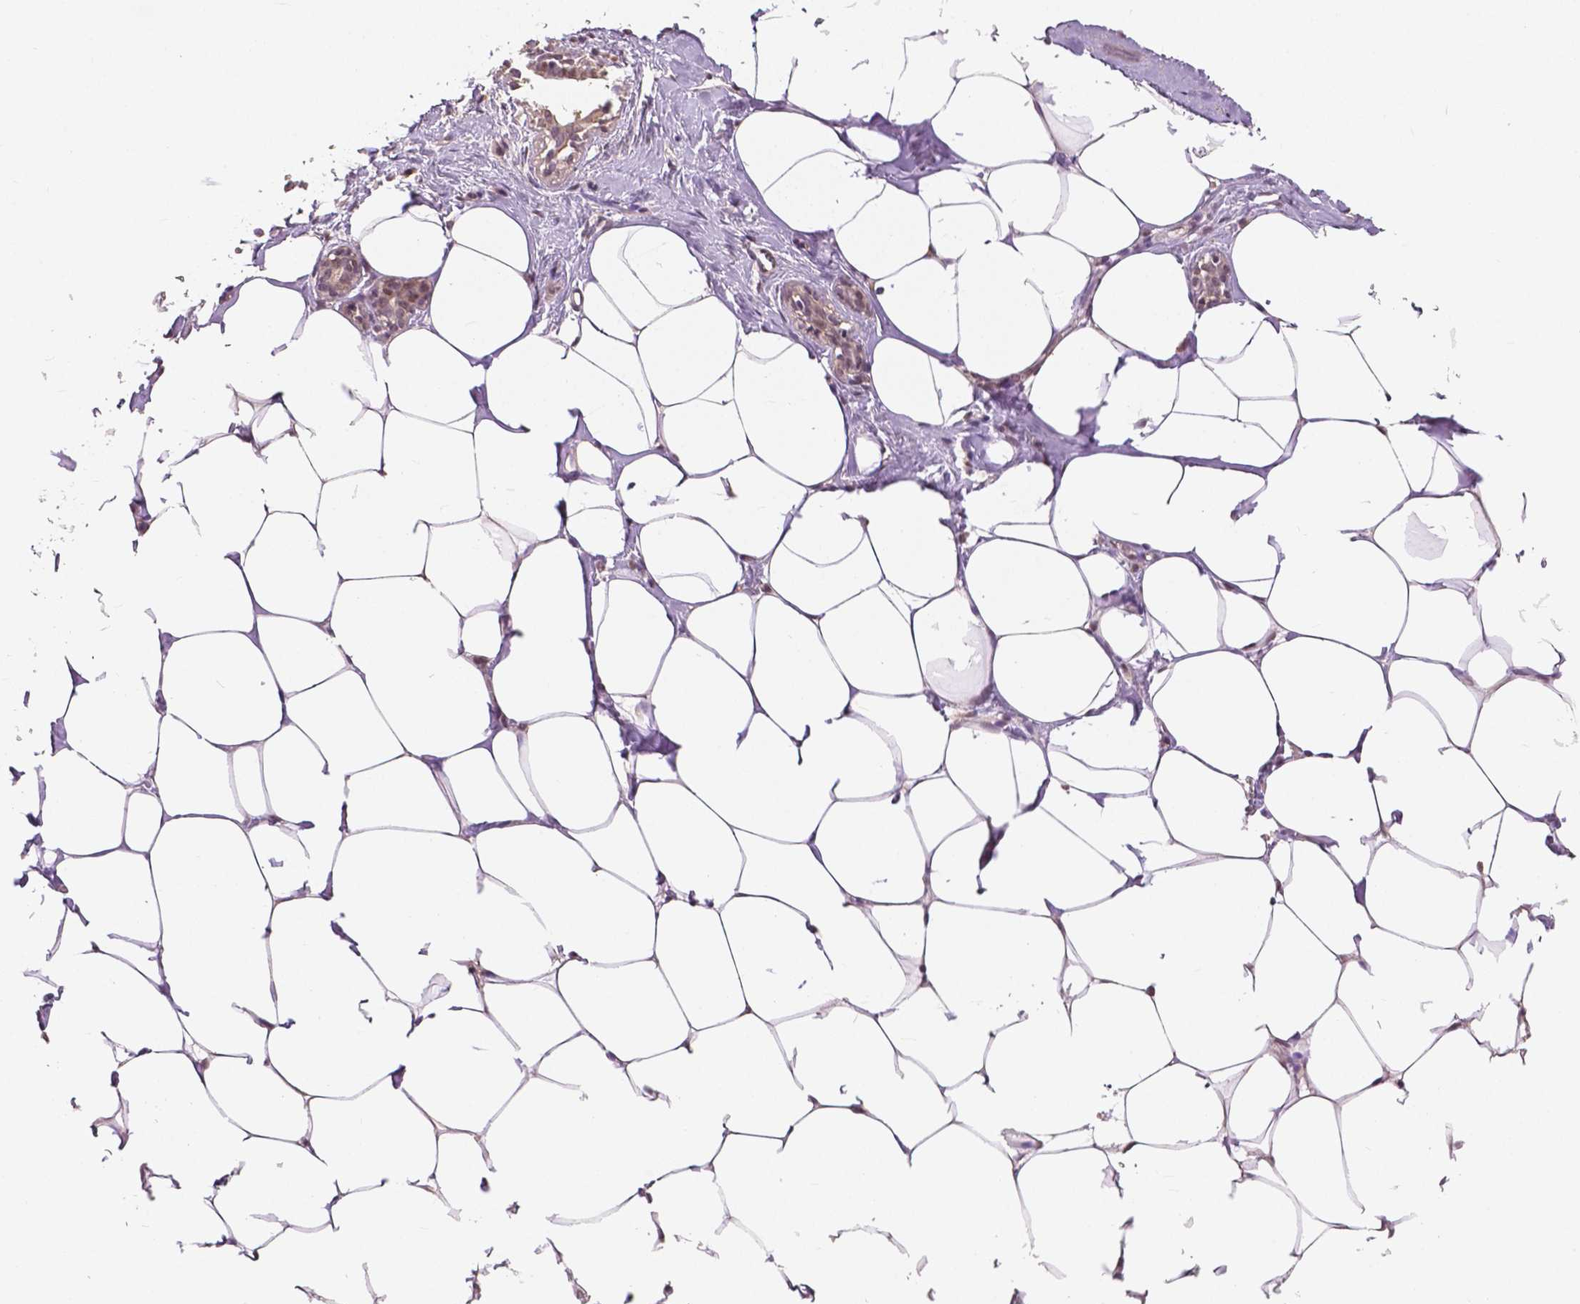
{"staining": {"intensity": "moderate", "quantity": "<25%", "location": "cytoplasmic/membranous,nuclear"}, "tissue": "breast", "cell_type": "Adipocytes", "image_type": "normal", "snomed": [{"axis": "morphology", "description": "Normal tissue, NOS"}, {"axis": "topography", "description": "Breast"}], "caption": "About <25% of adipocytes in benign breast demonstrate moderate cytoplasmic/membranous,nuclear protein staining as visualized by brown immunohistochemical staining.", "gene": "MAP1LC3B", "patient": {"sex": "female", "age": 27}}